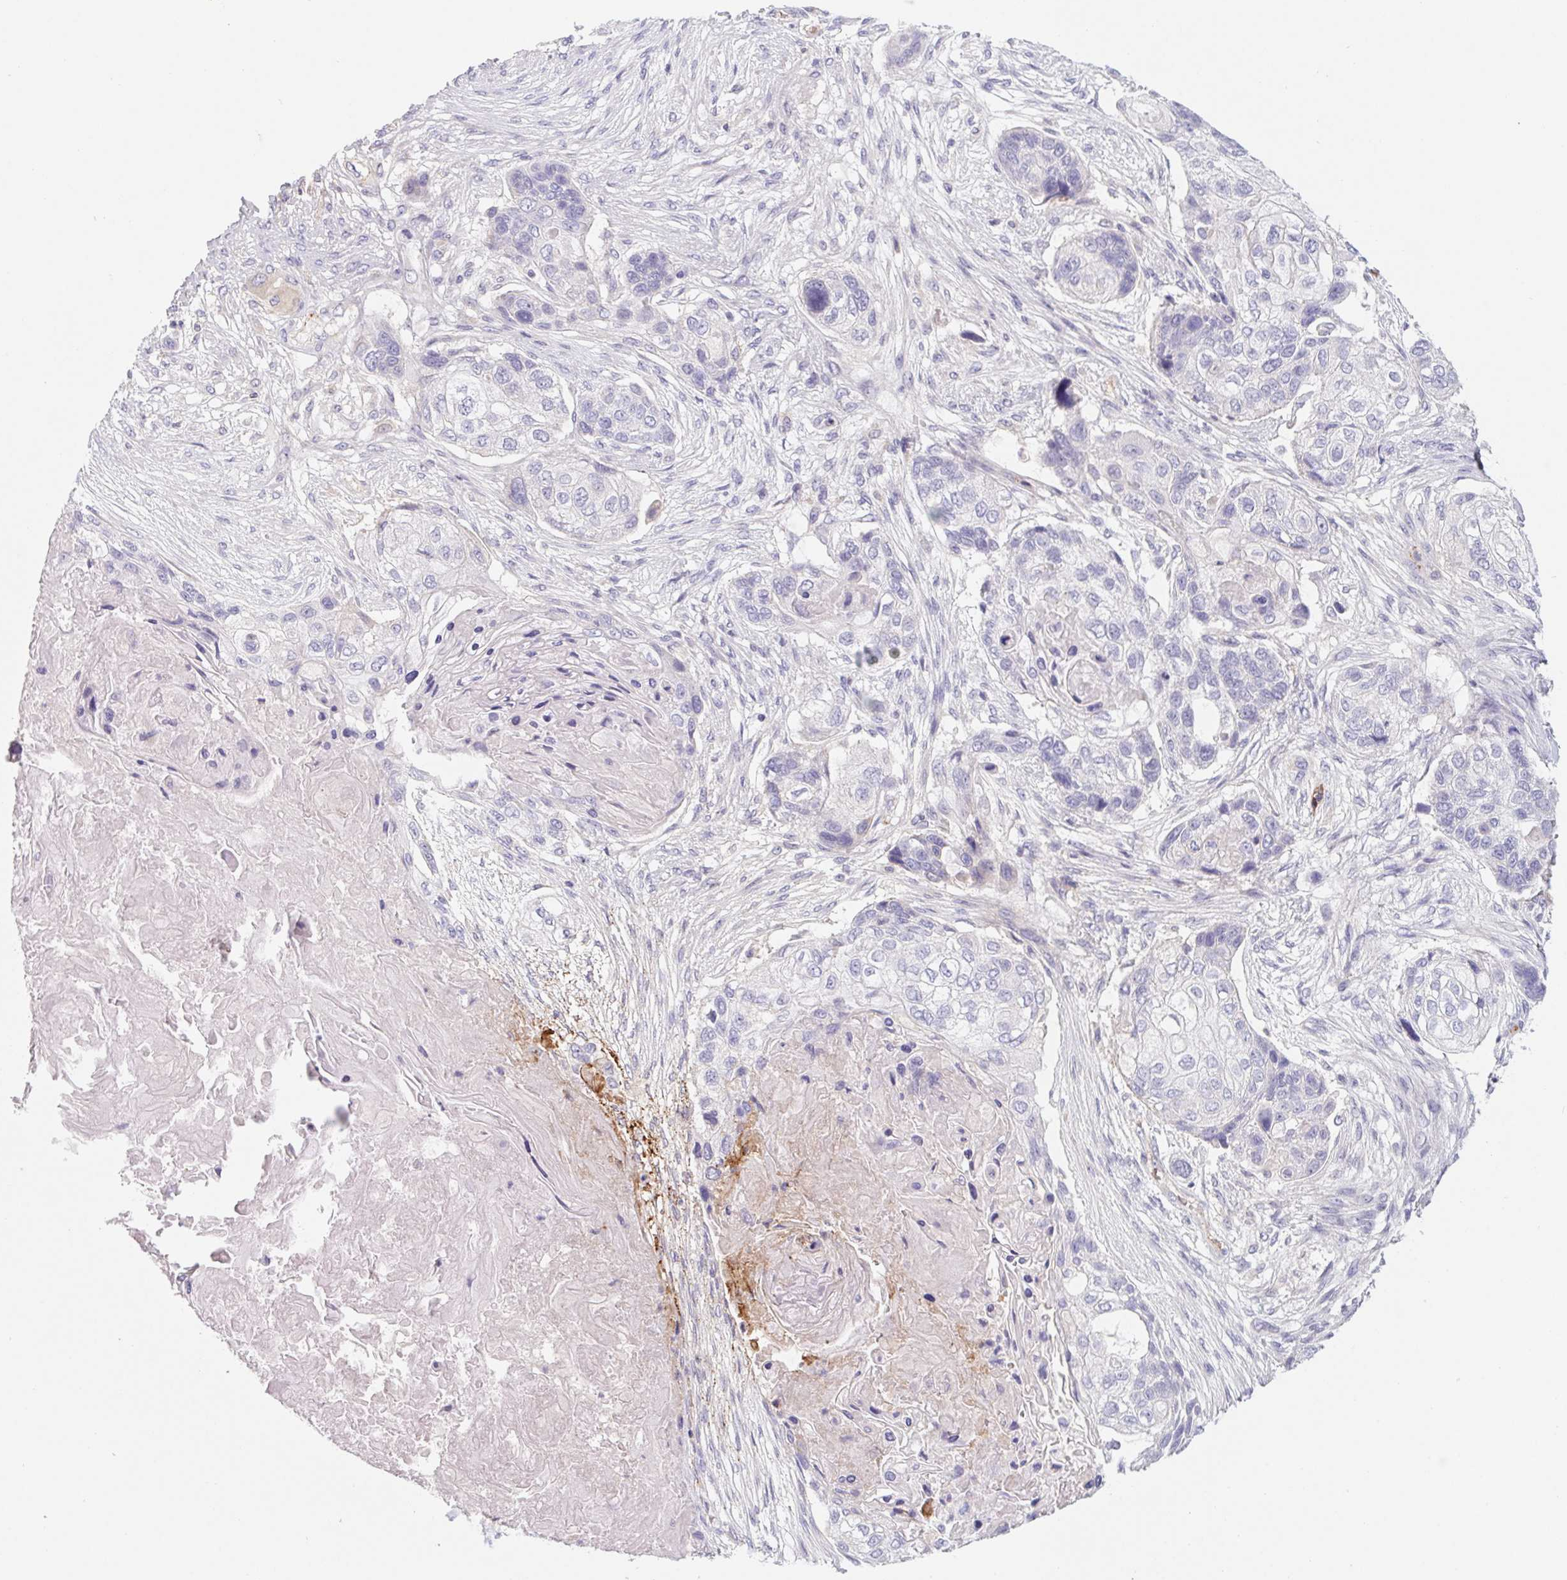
{"staining": {"intensity": "negative", "quantity": "none", "location": "none"}, "tissue": "lung cancer", "cell_type": "Tumor cells", "image_type": "cancer", "snomed": [{"axis": "morphology", "description": "Squamous cell carcinoma, NOS"}, {"axis": "topography", "description": "Lung"}], "caption": "An IHC histopathology image of squamous cell carcinoma (lung) is shown. There is no staining in tumor cells of squamous cell carcinoma (lung).", "gene": "LPA", "patient": {"sex": "male", "age": 69}}